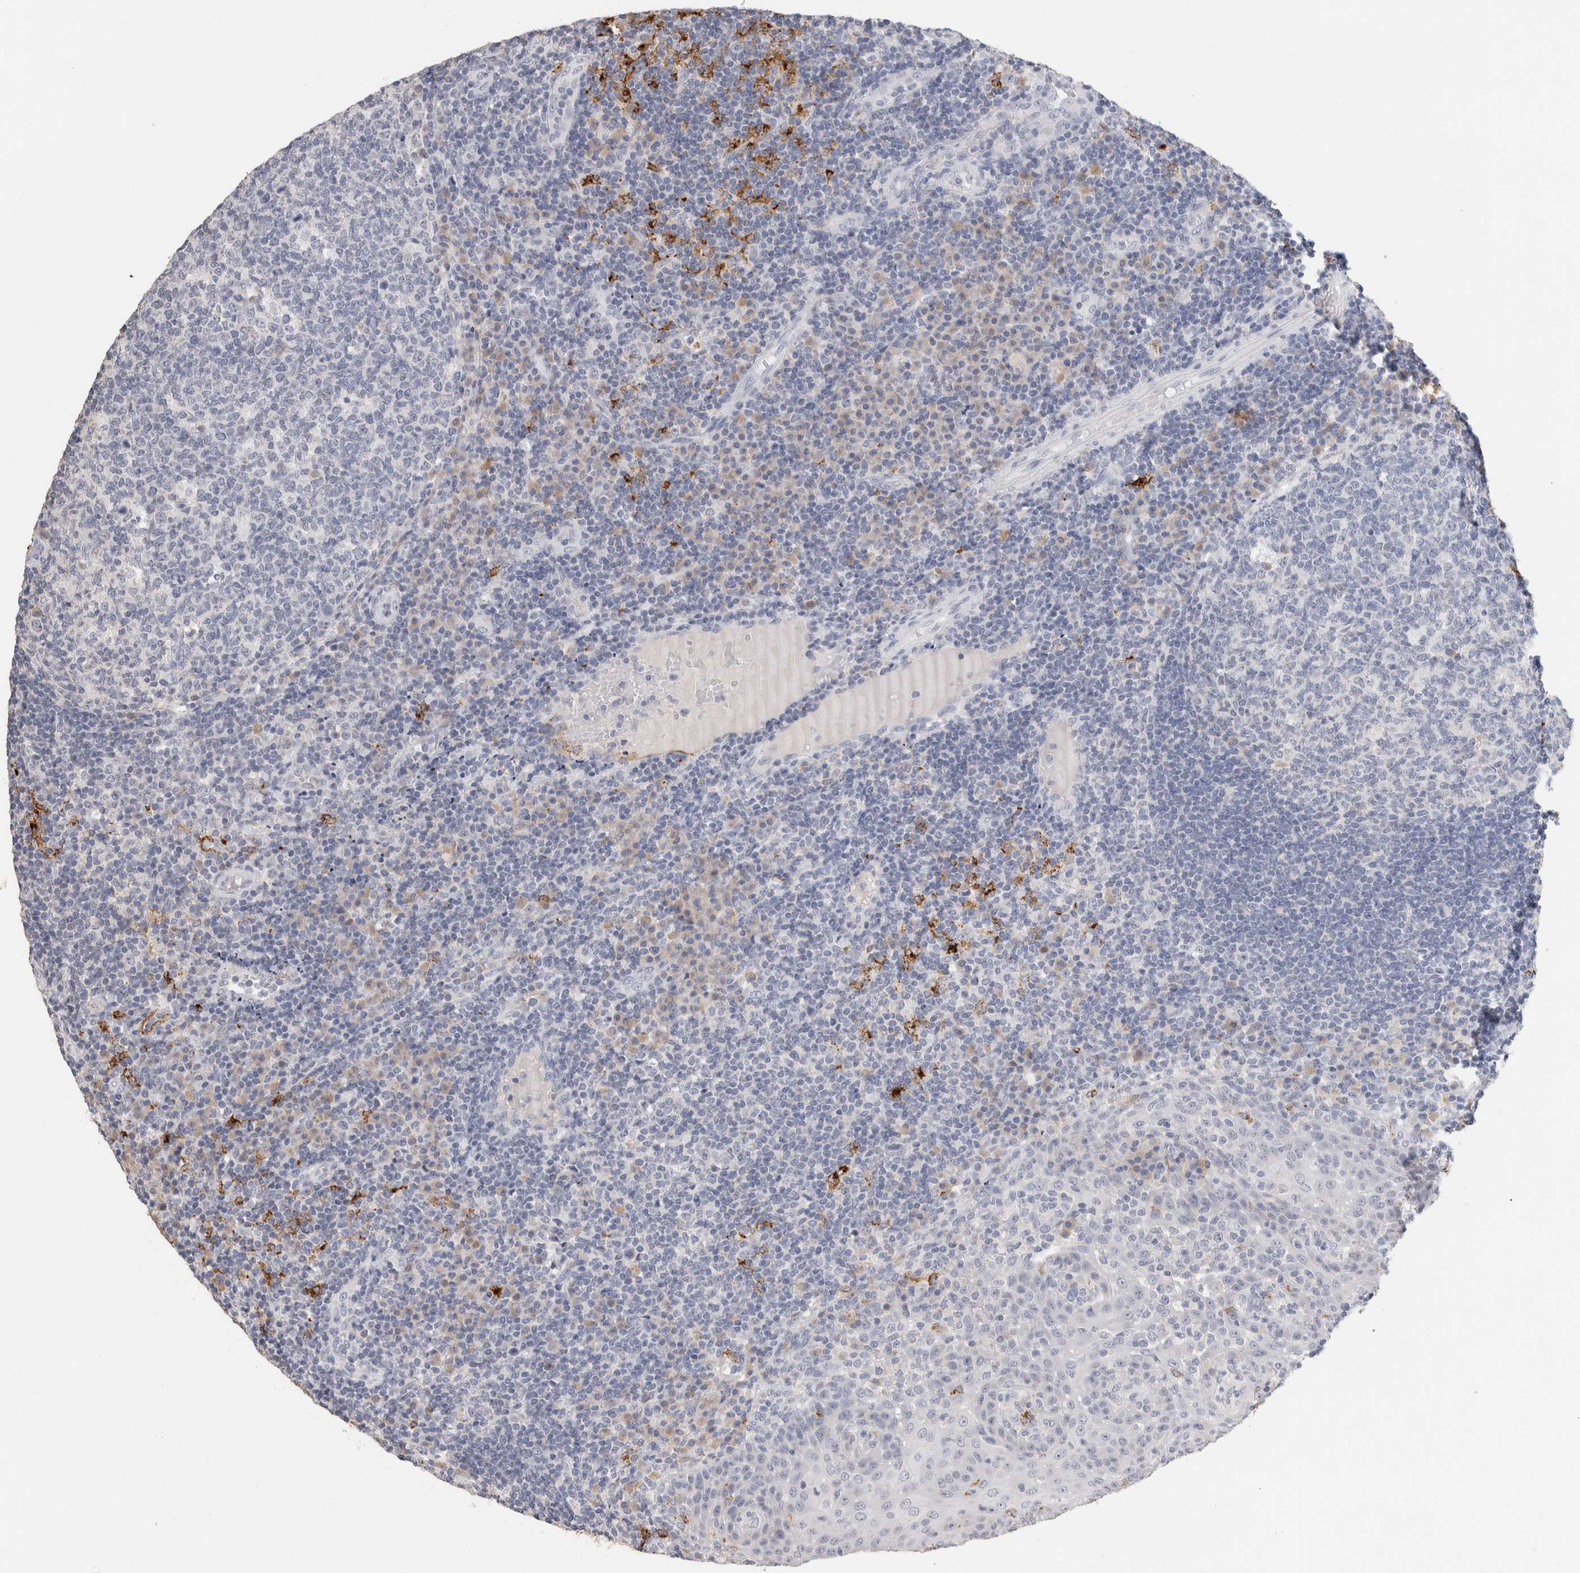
{"staining": {"intensity": "negative", "quantity": "none", "location": "none"}, "tissue": "tonsil", "cell_type": "Germinal center cells", "image_type": "normal", "snomed": [{"axis": "morphology", "description": "Normal tissue, NOS"}, {"axis": "topography", "description": "Tonsil"}], "caption": "Micrograph shows no significant protein positivity in germinal center cells of normal tonsil. Brightfield microscopy of immunohistochemistry stained with DAB (brown) and hematoxylin (blue), captured at high magnification.", "gene": "LAMP3", "patient": {"sex": "female", "age": 40}}